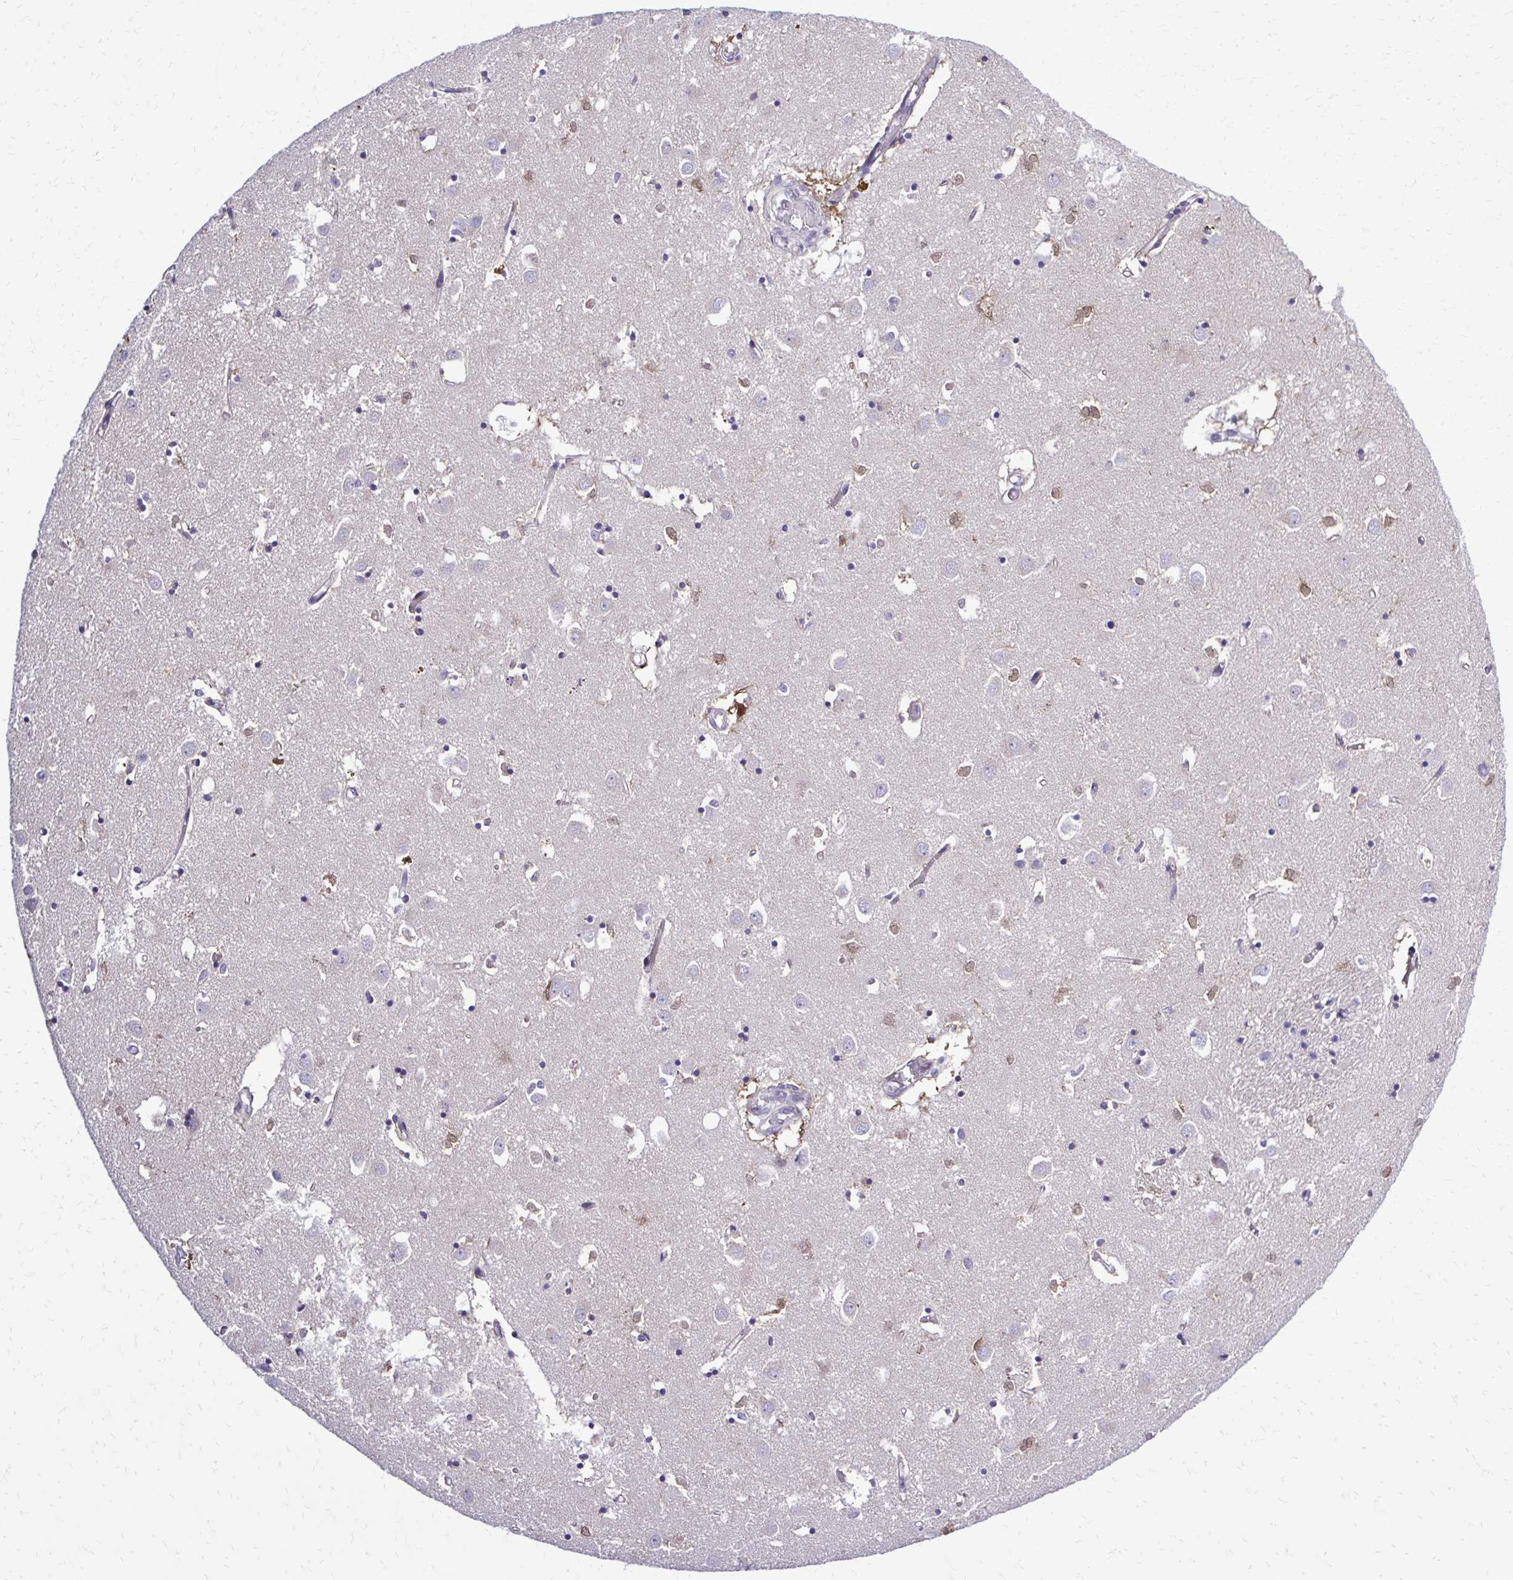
{"staining": {"intensity": "weak", "quantity": "<25%", "location": "cytoplasmic/membranous"}, "tissue": "caudate", "cell_type": "Glial cells", "image_type": "normal", "snomed": [{"axis": "morphology", "description": "Normal tissue, NOS"}, {"axis": "topography", "description": "Lateral ventricle wall"}], "caption": "This micrograph is of normal caudate stained with immunohistochemistry (IHC) to label a protein in brown with the nuclei are counter-stained blue. There is no expression in glial cells. Brightfield microscopy of IHC stained with DAB (3,3'-diaminobenzidine) (brown) and hematoxylin (blue), captured at high magnification.", "gene": "RASL11B", "patient": {"sex": "male", "age": 70}}